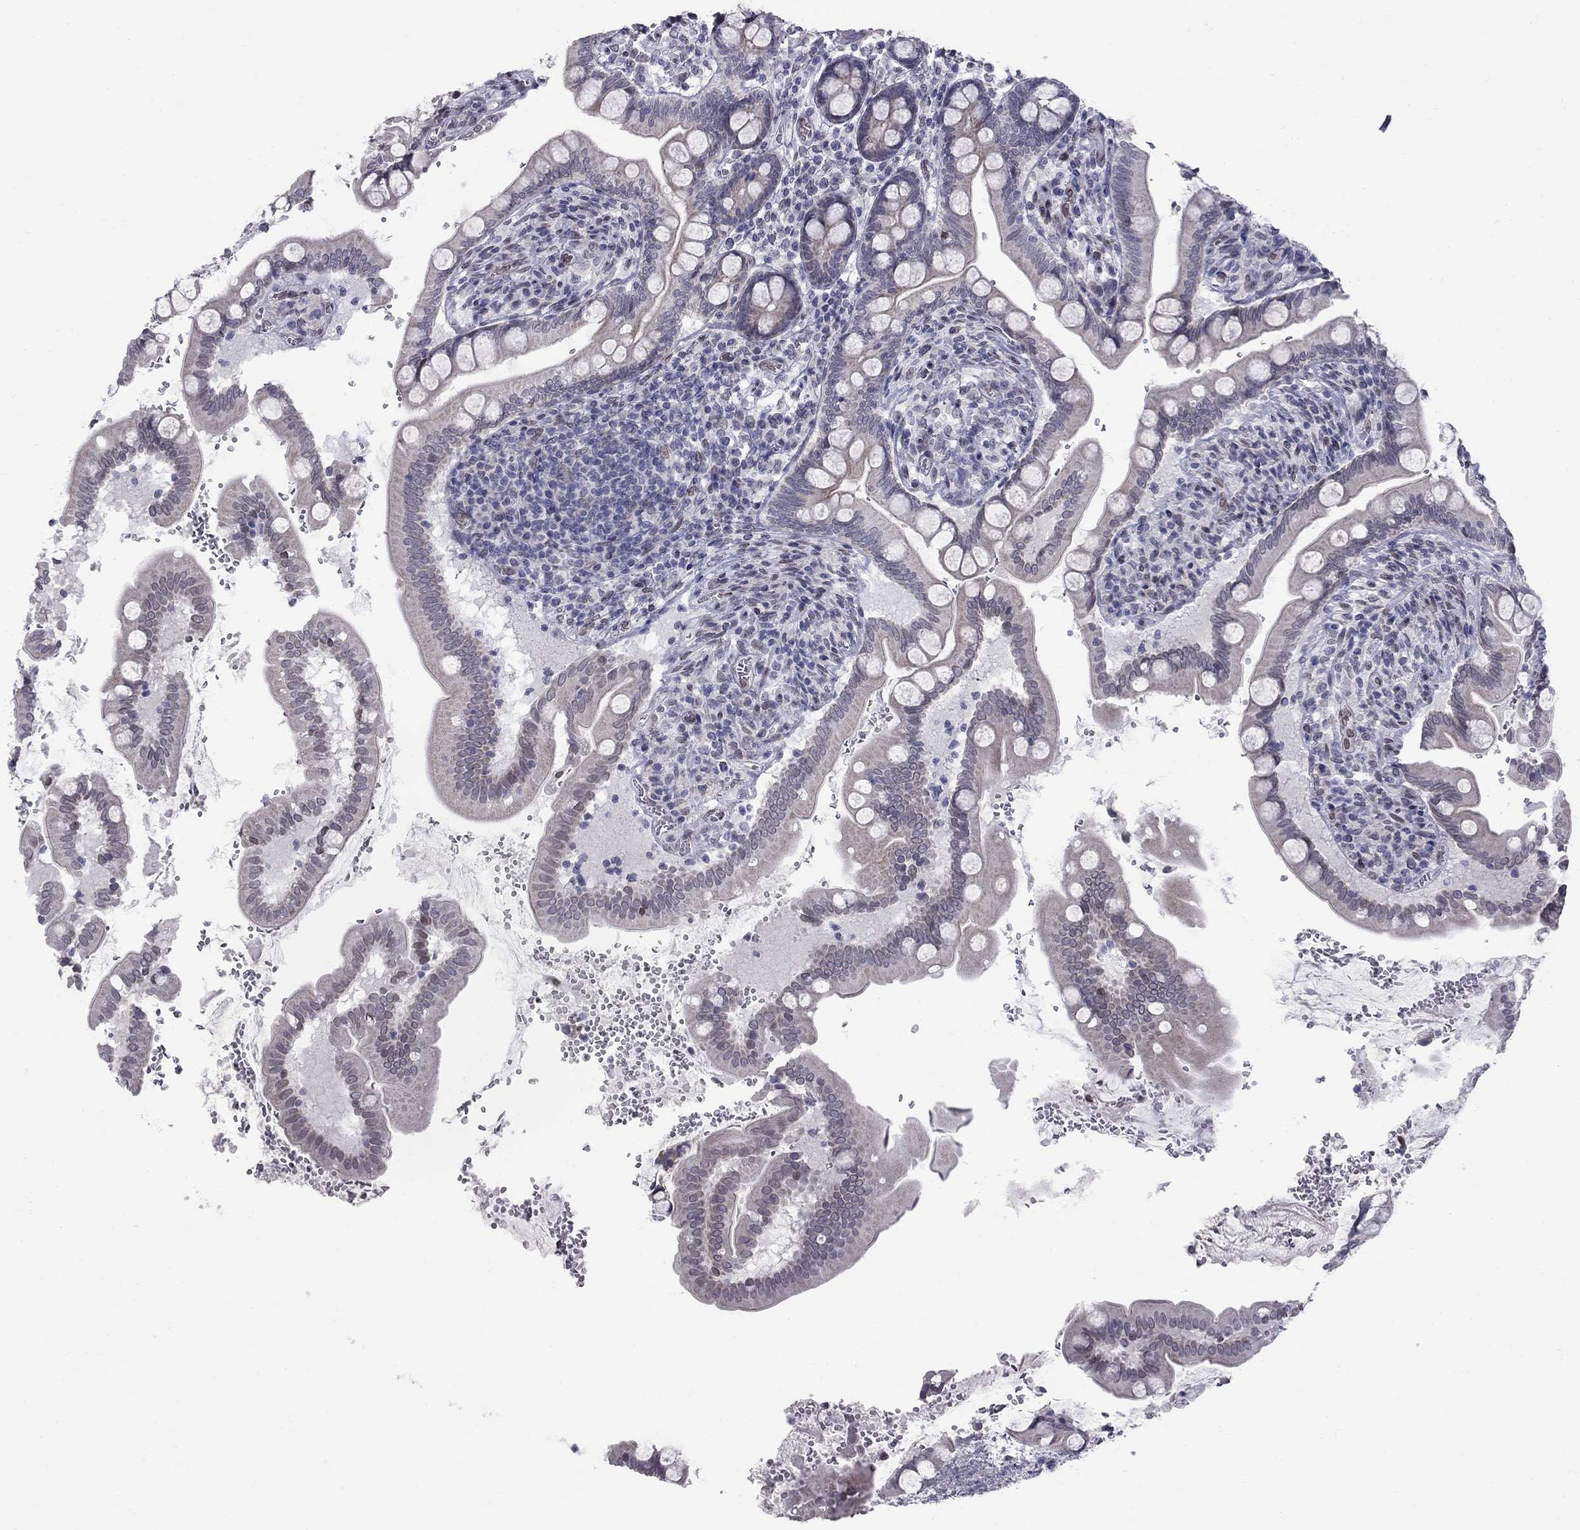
{"staining": {"intensity": "negative", "quantity": "none", "location": "none"}, "tissue": "small intestine", "cell_type": "Glandular cells", "image_type": "normal", "snomed": [{"axis": "morphology", "description": "Normal tissue, NOS"}, {"axis": "topography", "description": "Small intestine"}], "caption": "This micrograph is of benign small intestine stained with immunohistochemistry (IHC) to label a protein in brown with the nuclei are counter-stained blue. There is no positivity in glandular cells.", "gene": "CLTCL1", "patient": {"sex": "female", "age": 56}}